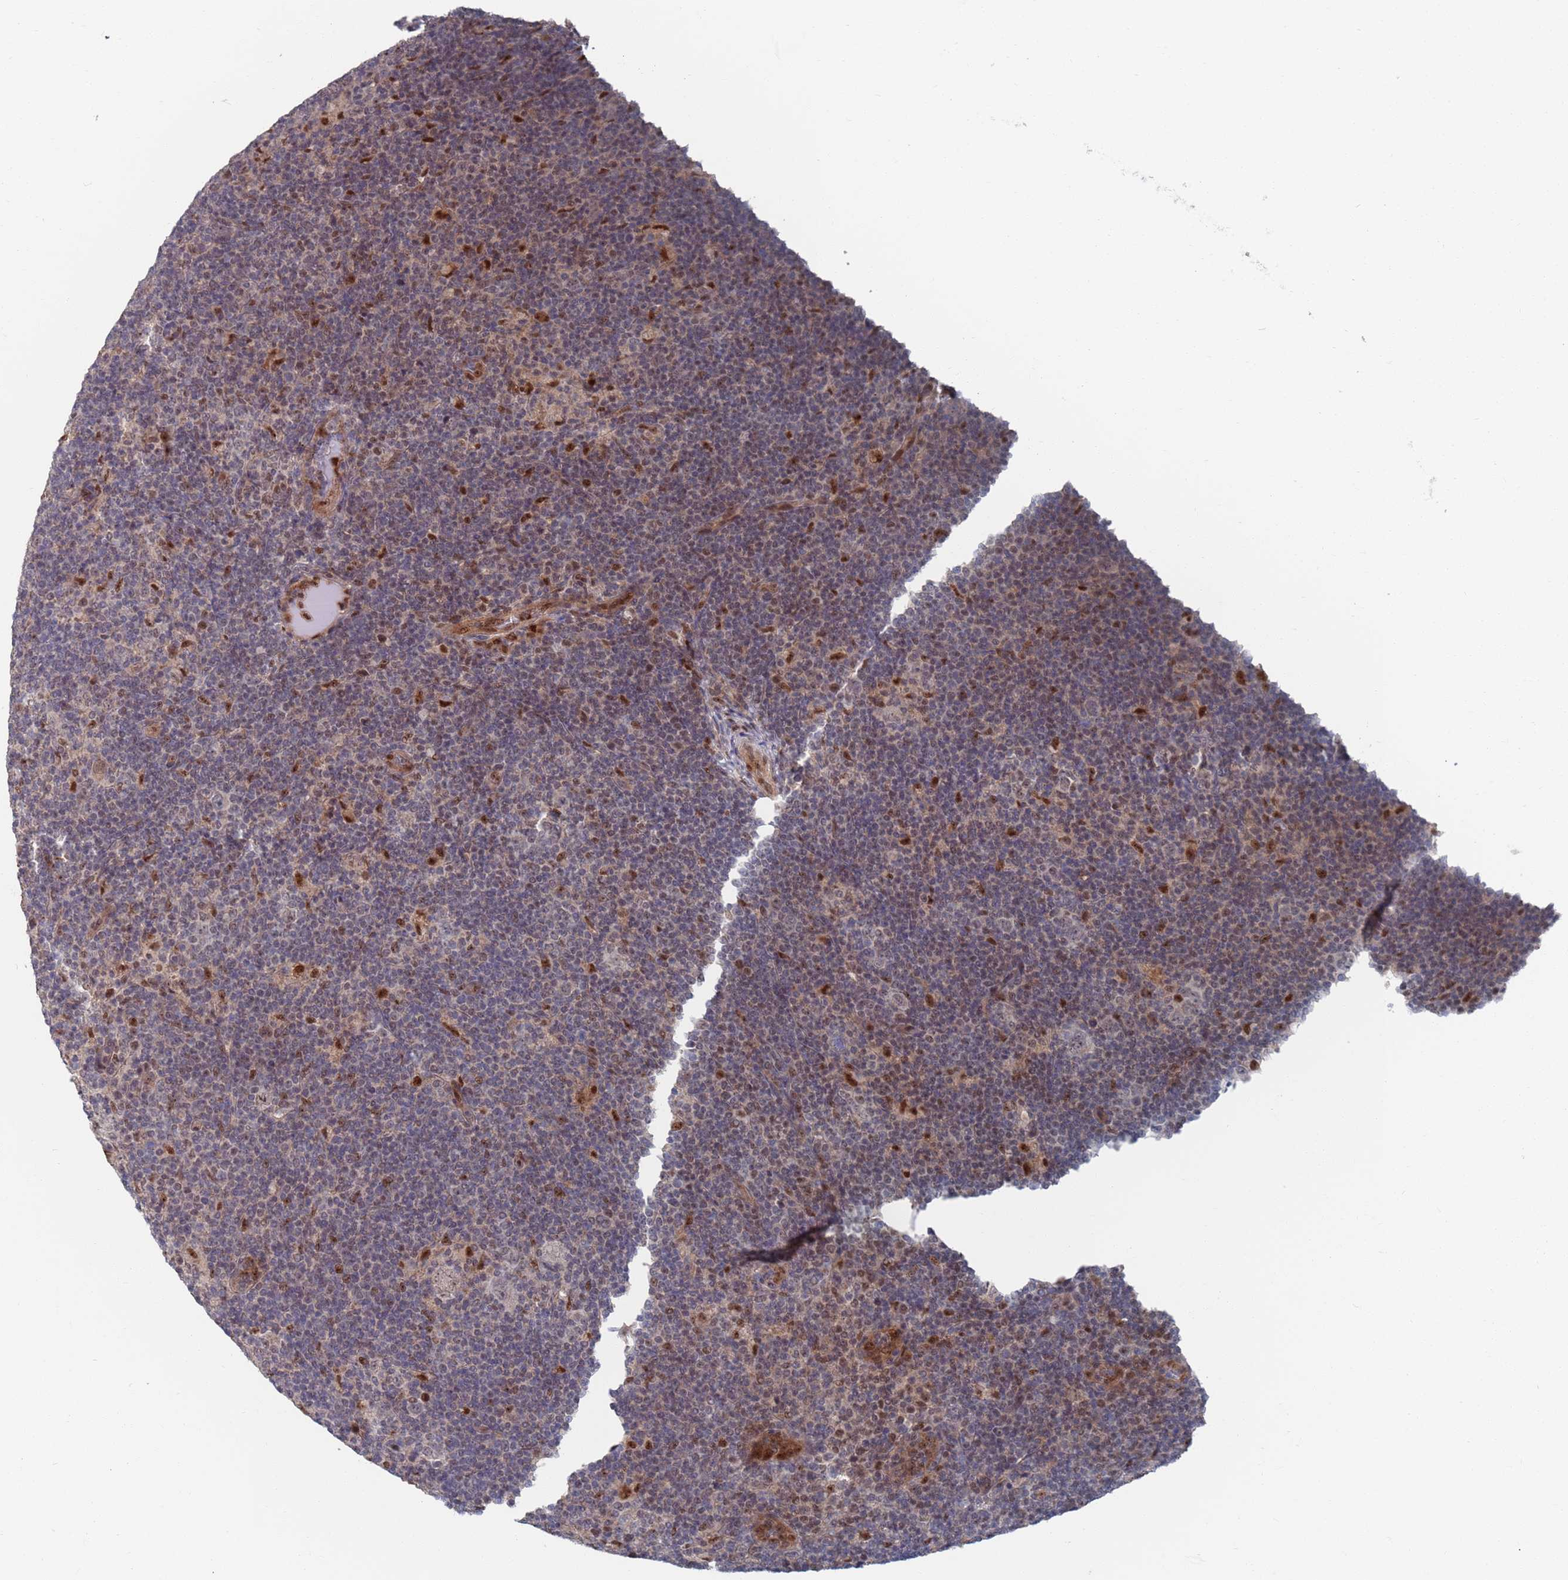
{"staining": {"intensity": "negative", "quantity": "none", "location": "none"}, "tissue": "lymphoma", "cell_type": "Tumor cells", "image_type": "cancer", "snomed": [{"axis": "morphology", "description": "Hodgkin's disease, NOS"}, {"axis": "topography", "description": "Lymph node"}], "caption": "A high-resolution histopathology image shows immunohistochemistry (IHC) staining of lymphoma, which exhibits no significant expression in tumor cells. (Stains: DAB immunohistochemistry with hematoxylin counter stain, Microscopy: brightfield microscopy at high magnification).", "gene": "RPP25", "patient": {"sex": "female", "age": 57}}